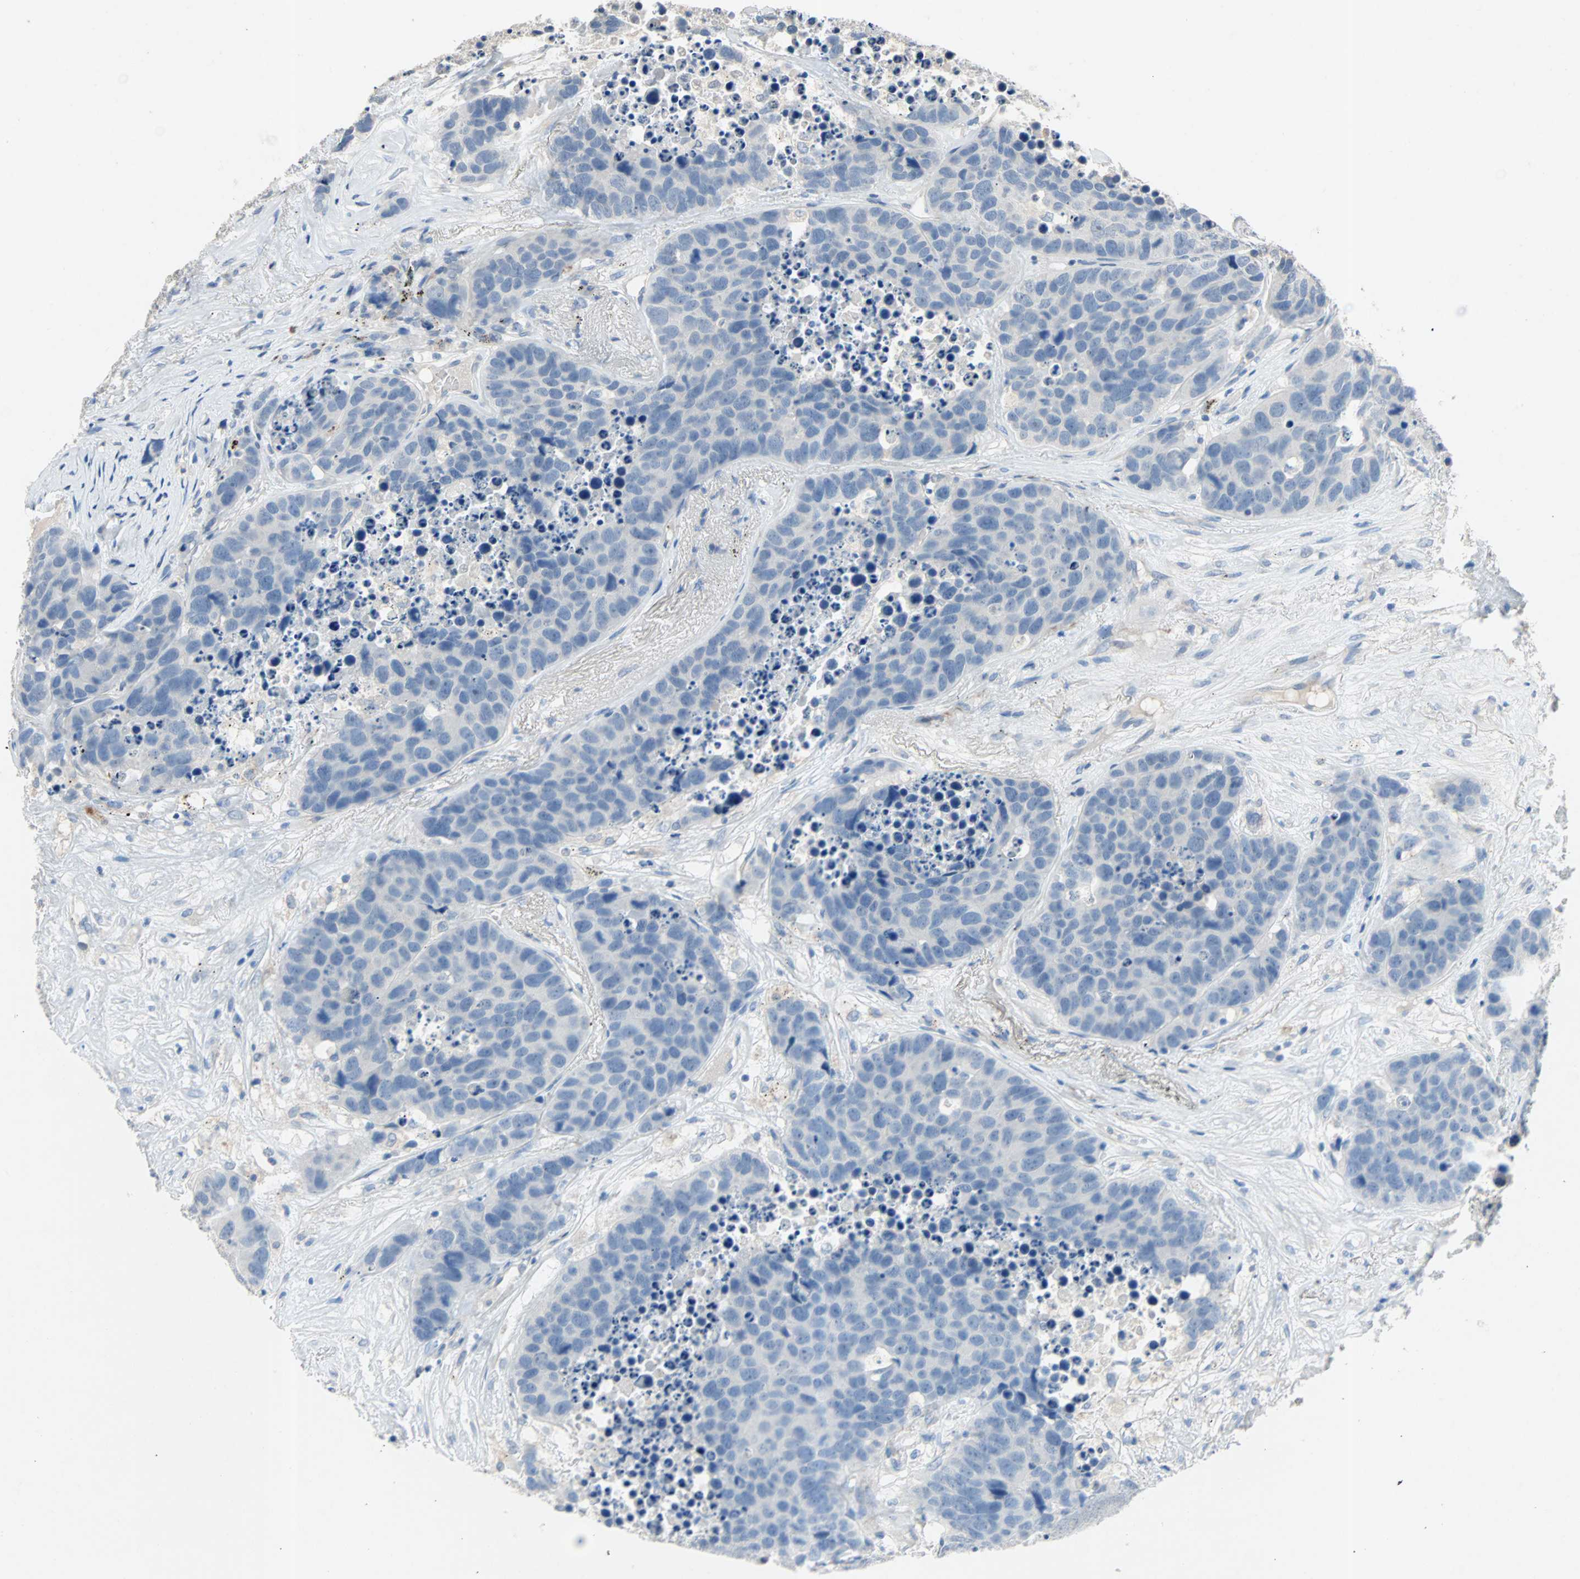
{"staining": {"intensity": "negative", "quantity": "none", "location": "none"}, "tissue": "carcinoid", "cell_type": "Tumor cells", "image_type": "cancer", "snomed": [{"axis": "morphology", "description": "Carcinoid, malignant, NOS"}, {"axis": "topography", "description": "Lung"}], "caption": "High power microscopy image of an IHC micrograph of malignant carcinoid, revealing no significant positivity in tumor cells.", "gene": "PCDHB2", "patient": {"sex": "male", "age": 60}}